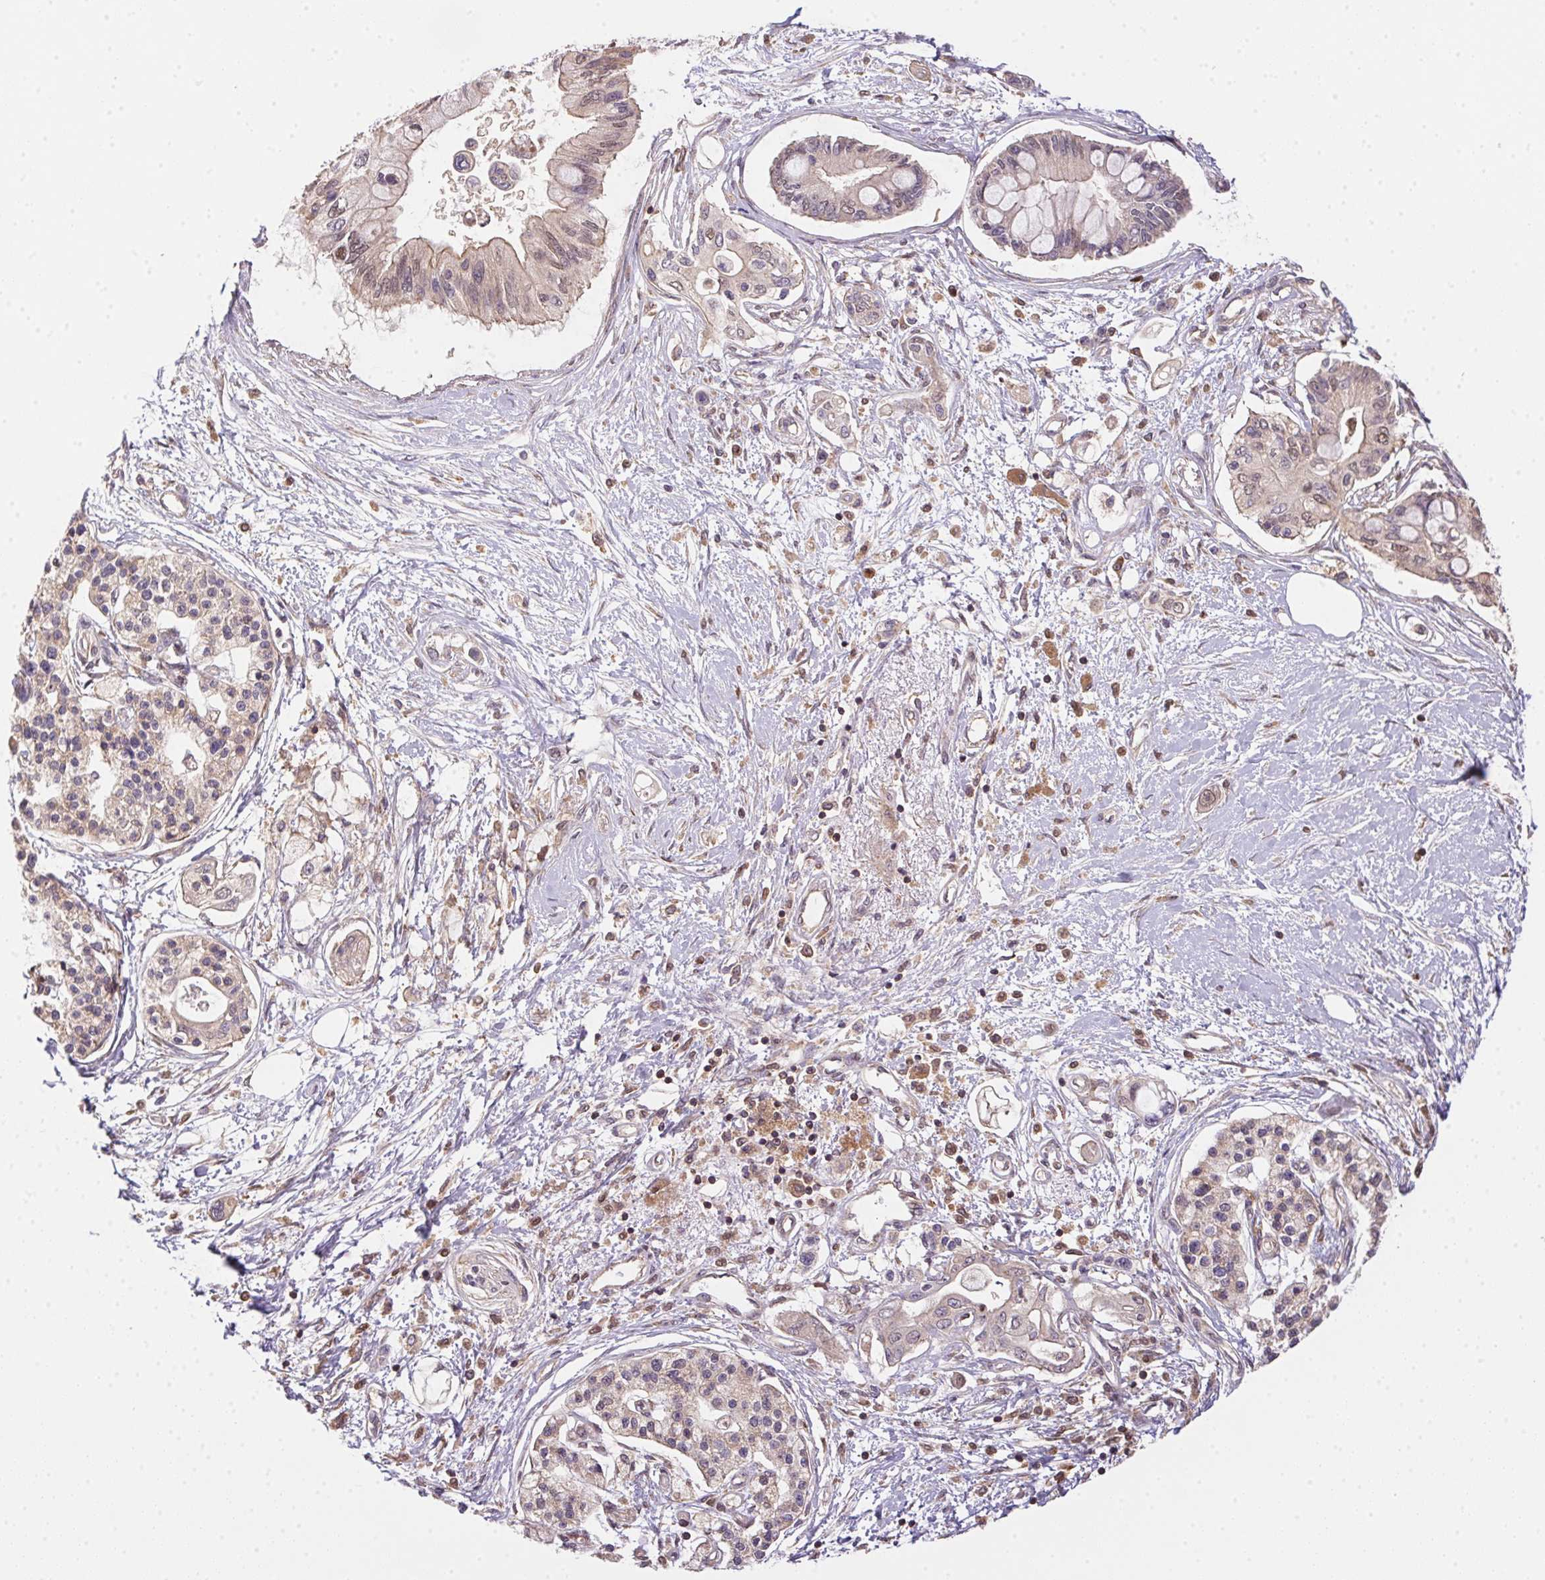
{"staining": {"intensity": "weak", "quantity": "25%-75%", "location": "cytoplasmic/membranous,nuclear"}, "tissue": "pancreatic cancer", "cell_type": "Tumor cells", "image_type": "cancer", "snomed": [{"axis": "morphology", "description": "Adenocarcinoma, NOS"}, {"axis": "topography", "description": "Pancreas"}], "caption": "High-power microscopy captured an immunohistochemistry (IHC) image of pancreatic adenocarcinoma, revealing weak cytoplasmic/membranous and nuclear staining in about 25%-75% of tumor cells.", "gene": "MEX3D", "patient": {"sex": "female", "age": 77}}